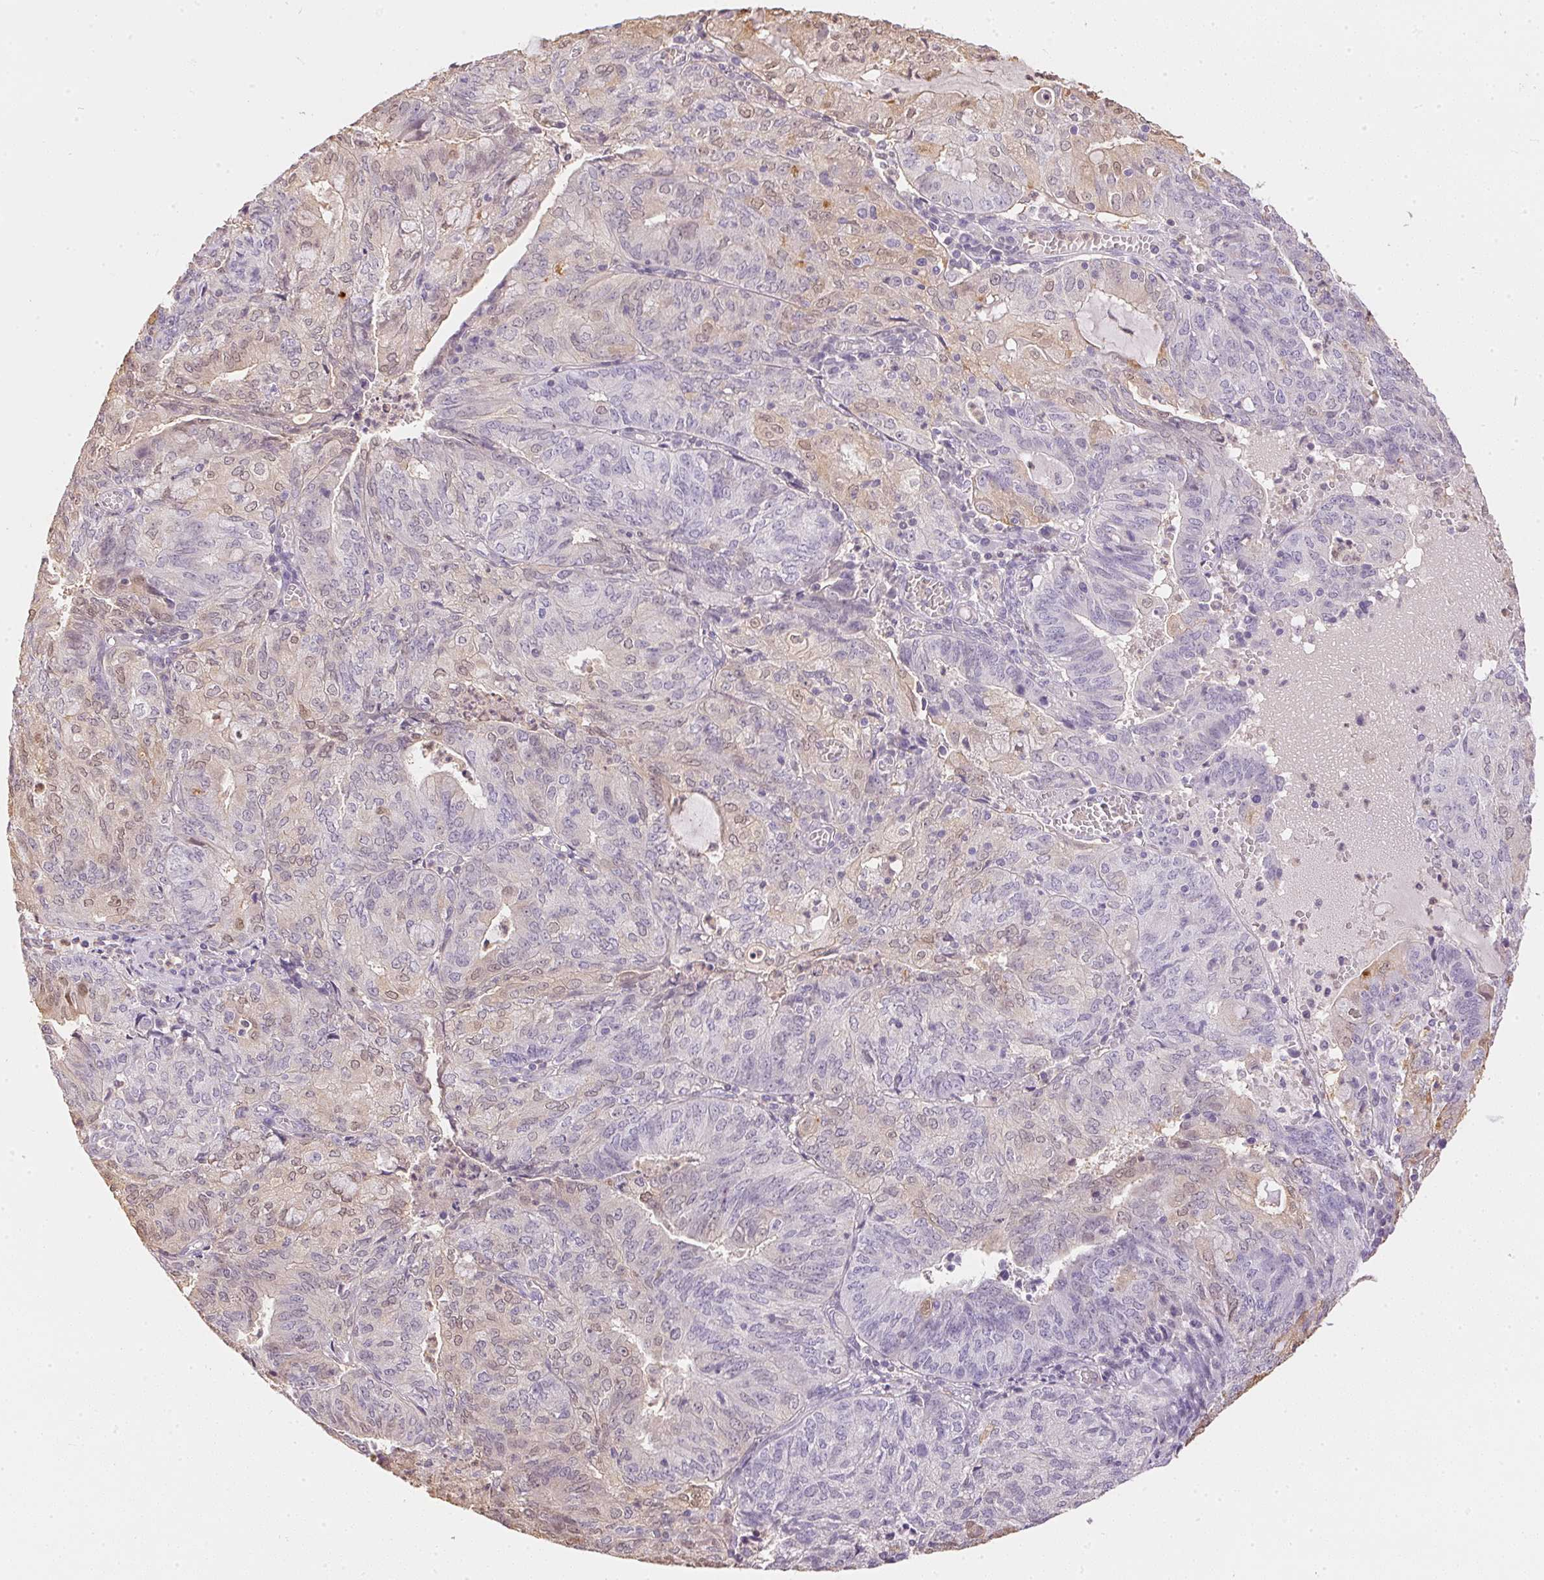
{"staining": {"intensity": "weak", "quantity": "<25%", "location": "nuclear"}, "tissue": "endometrial cancer", "cell_type": "Tumor cells", "image_type": "cancer", "snomed": [{"axis": "morphology", "description": "Adenocarcinoma, NOS"}, {"axis": "topography", "description": "Endometrium"}], "caption": "Adenocarcinoma (endometrial) was stained to show a protein in brown. There is no significant expression in tumor cells.", "gene": "S100A3", "patient": {"sex": "female", "age": 82}}